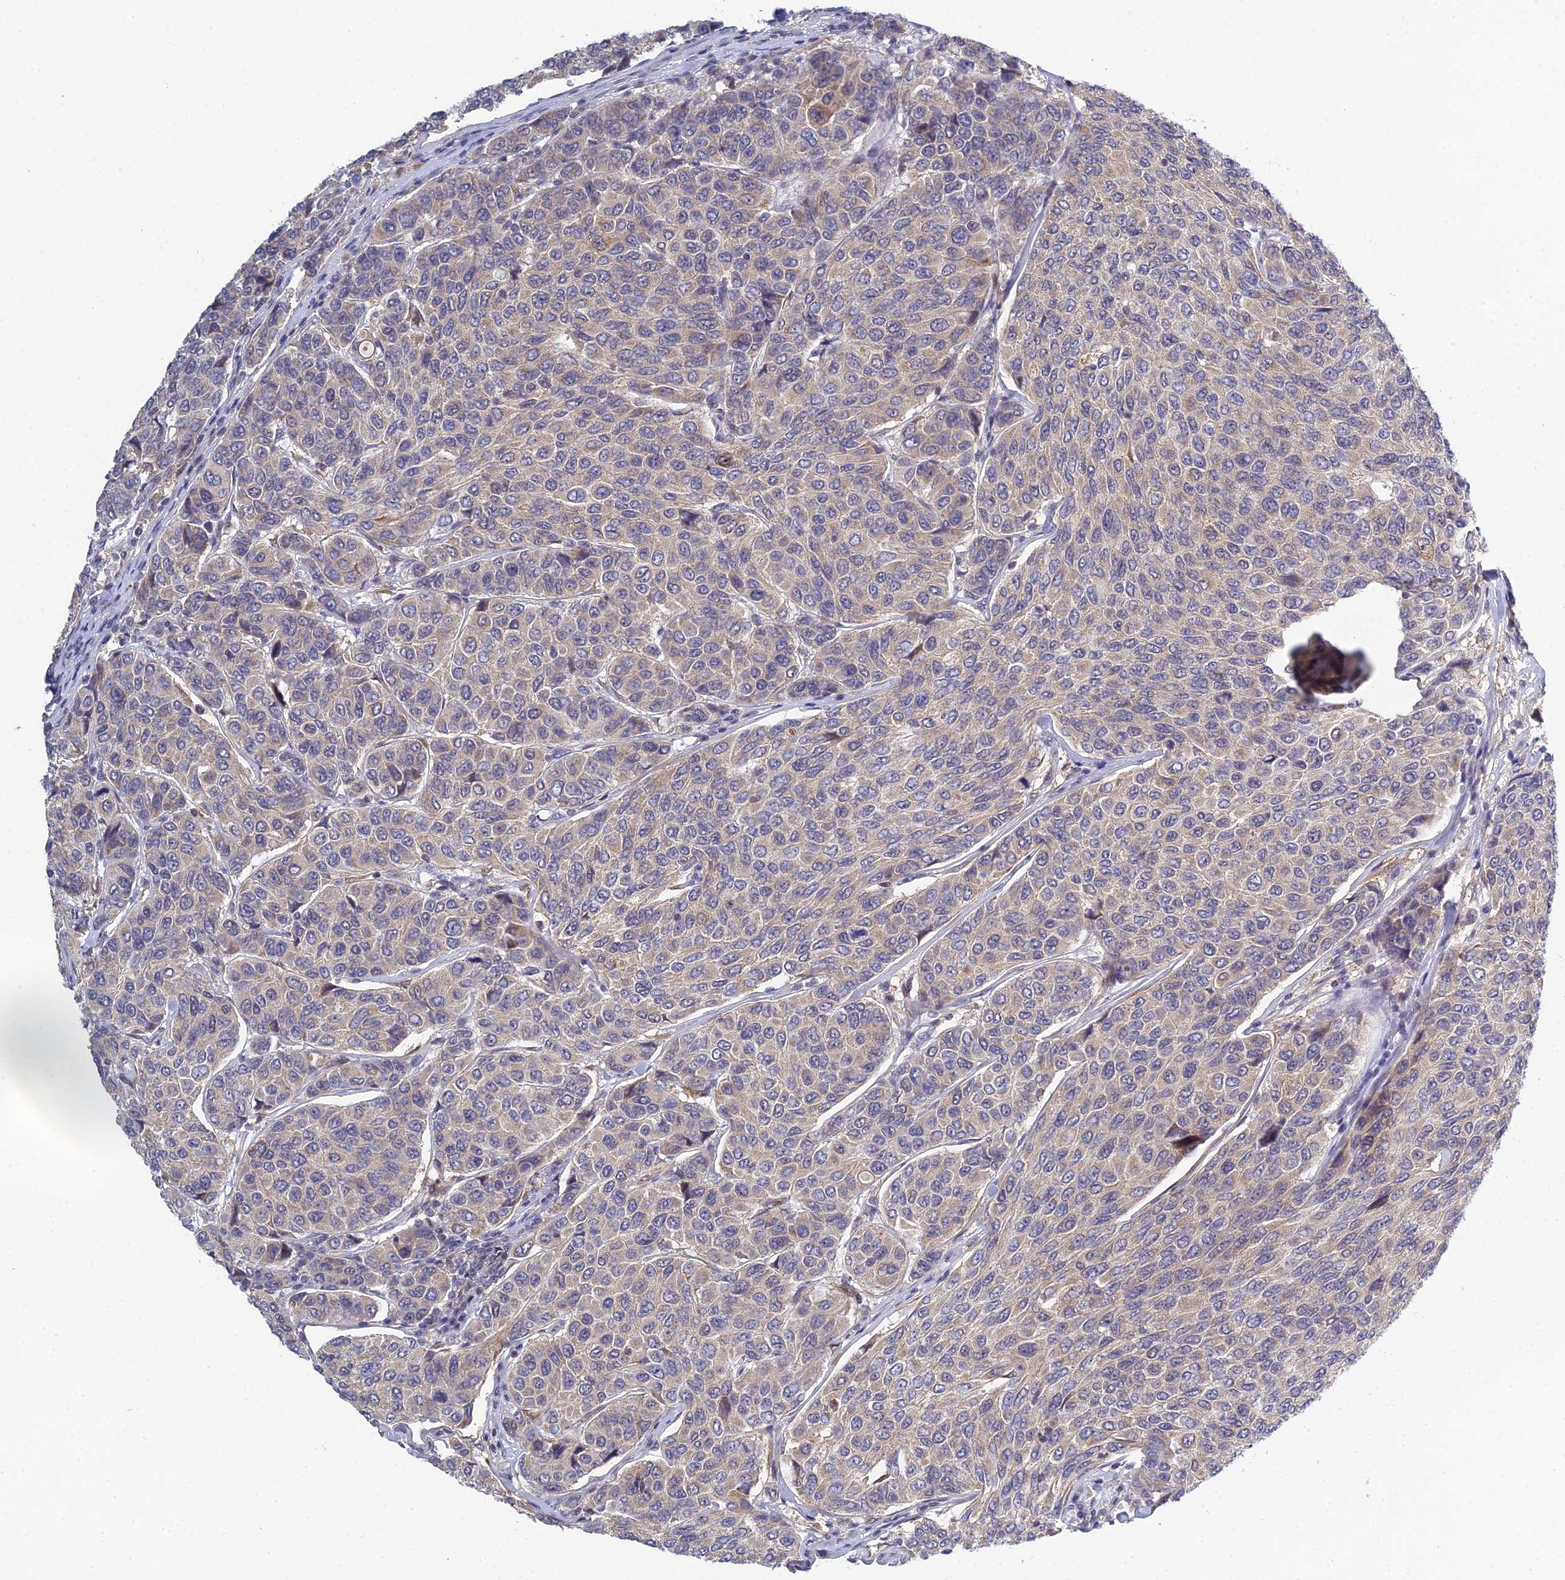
{"staining": {"intensity": "negative", "quantity": "none", "location": "none"}, "tissue": "breast cancer", "cell_type": "Tumor cells", "image_type": "cancer", "snomed": [{"axis": "morphology", "description": "Duct carcinoma"}, {"axis": "topography", "description": "Breast"}], "caption": "Immunohistochemistry (IHC) micrograph of human breast cancer stained for a protein (brown), which displays no staining in tumor cells.", "gene": "ELOA2", "patient": {"sex": "female", "age": 55}}